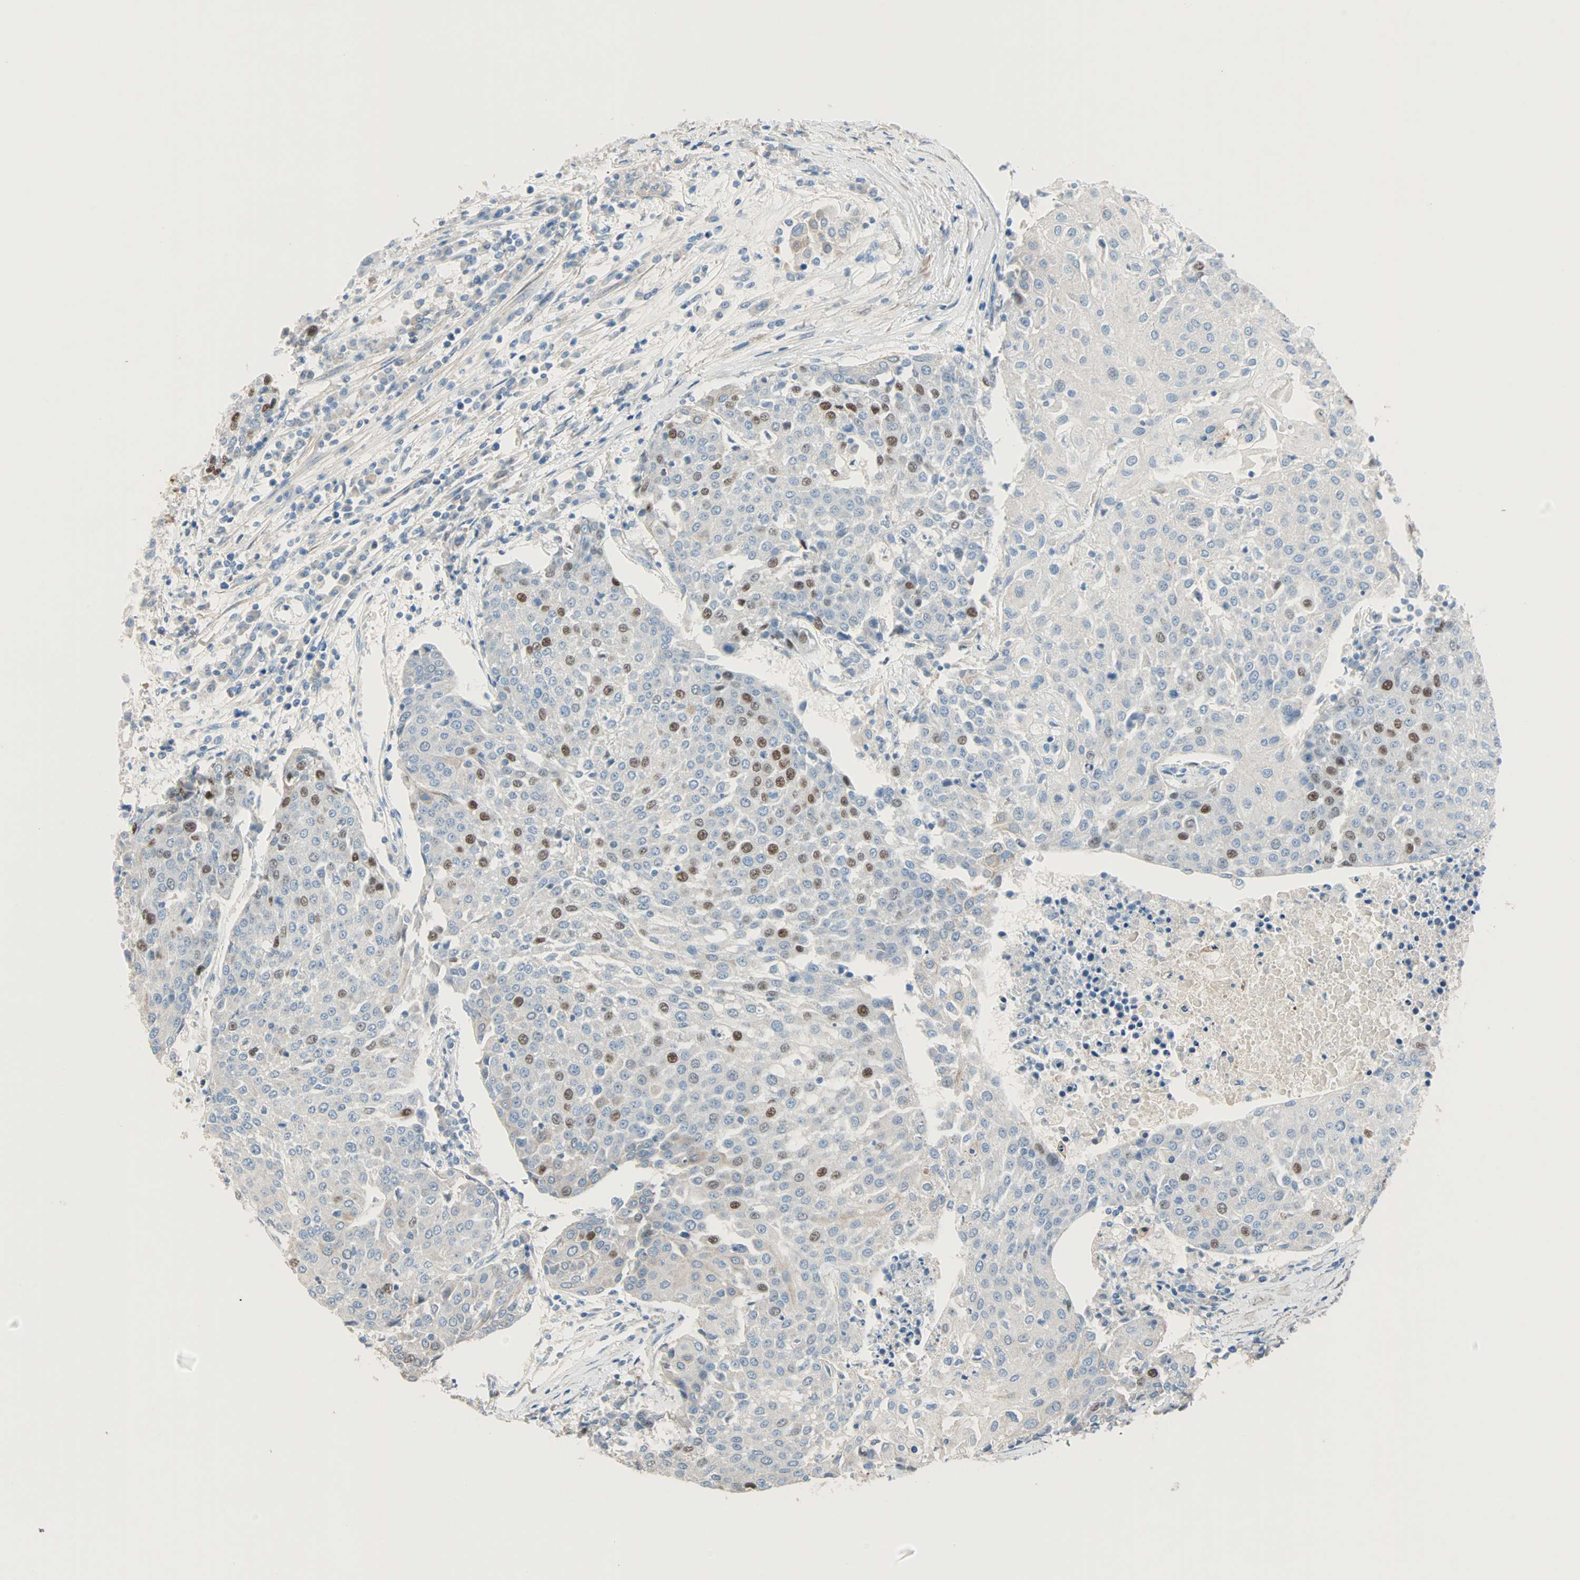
{"staining": {"intensity": "moderate", "quantity": "<25%", "location": "nuclear"}, "tissue": "urothelial cancer", "cell_type": "Tumor cells", "image_type": "cancer", "snomed": [{"axis": "morphology", "description": "Urothelial carcinoma, High grade"}, {"axis": "topography", "description": "Urinary bladder"}], "caption": "Human urothelial carcinoma (high-grade) stained with a protein marker shows moderate staining in tumor cells.", "gene": "ACVRL1", "patient": {"sex": "female", "age": 85}}